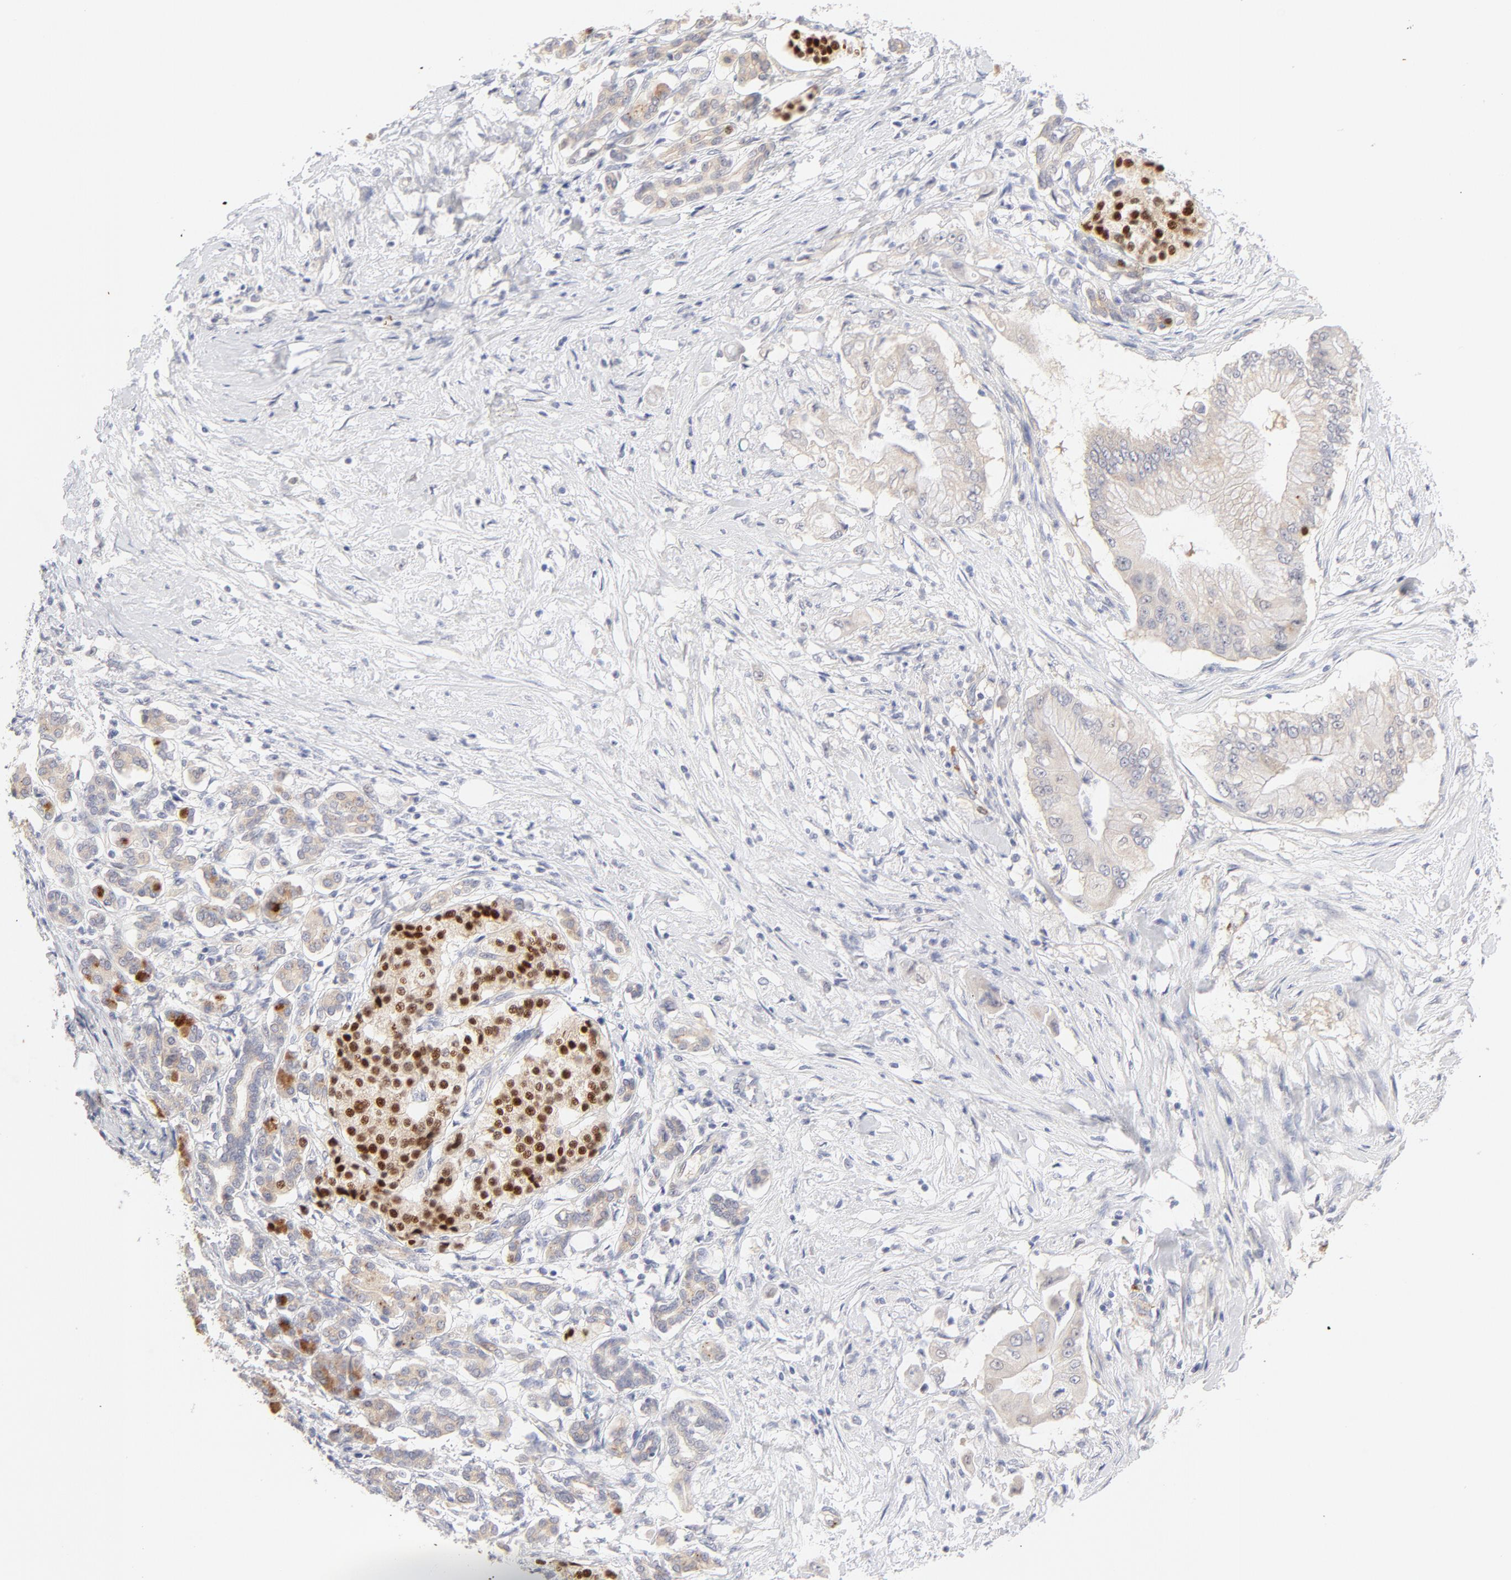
{"staining": {"intensity": "weak", "quantity": "<25%", "location": "cytoplasmic/membranous"}, "tissue": "pancreatic cancer", "cell_type": "Tumor cells", "image_type": "cancer", "snomed": [{"axis": "morphology", "description": "Adenocarcinoma, NOS"}, {"axis": "topography", "description": "Pancreas"}], "caption": "IHC histopathology image of neoplastic tissue: human pancreatic cancer (adenocarcinoma) stained with DAB displays no significant protein expression in tumor cells.", "gene": "NKX2-2", "patient": {"sex": "male", "age": 62}}